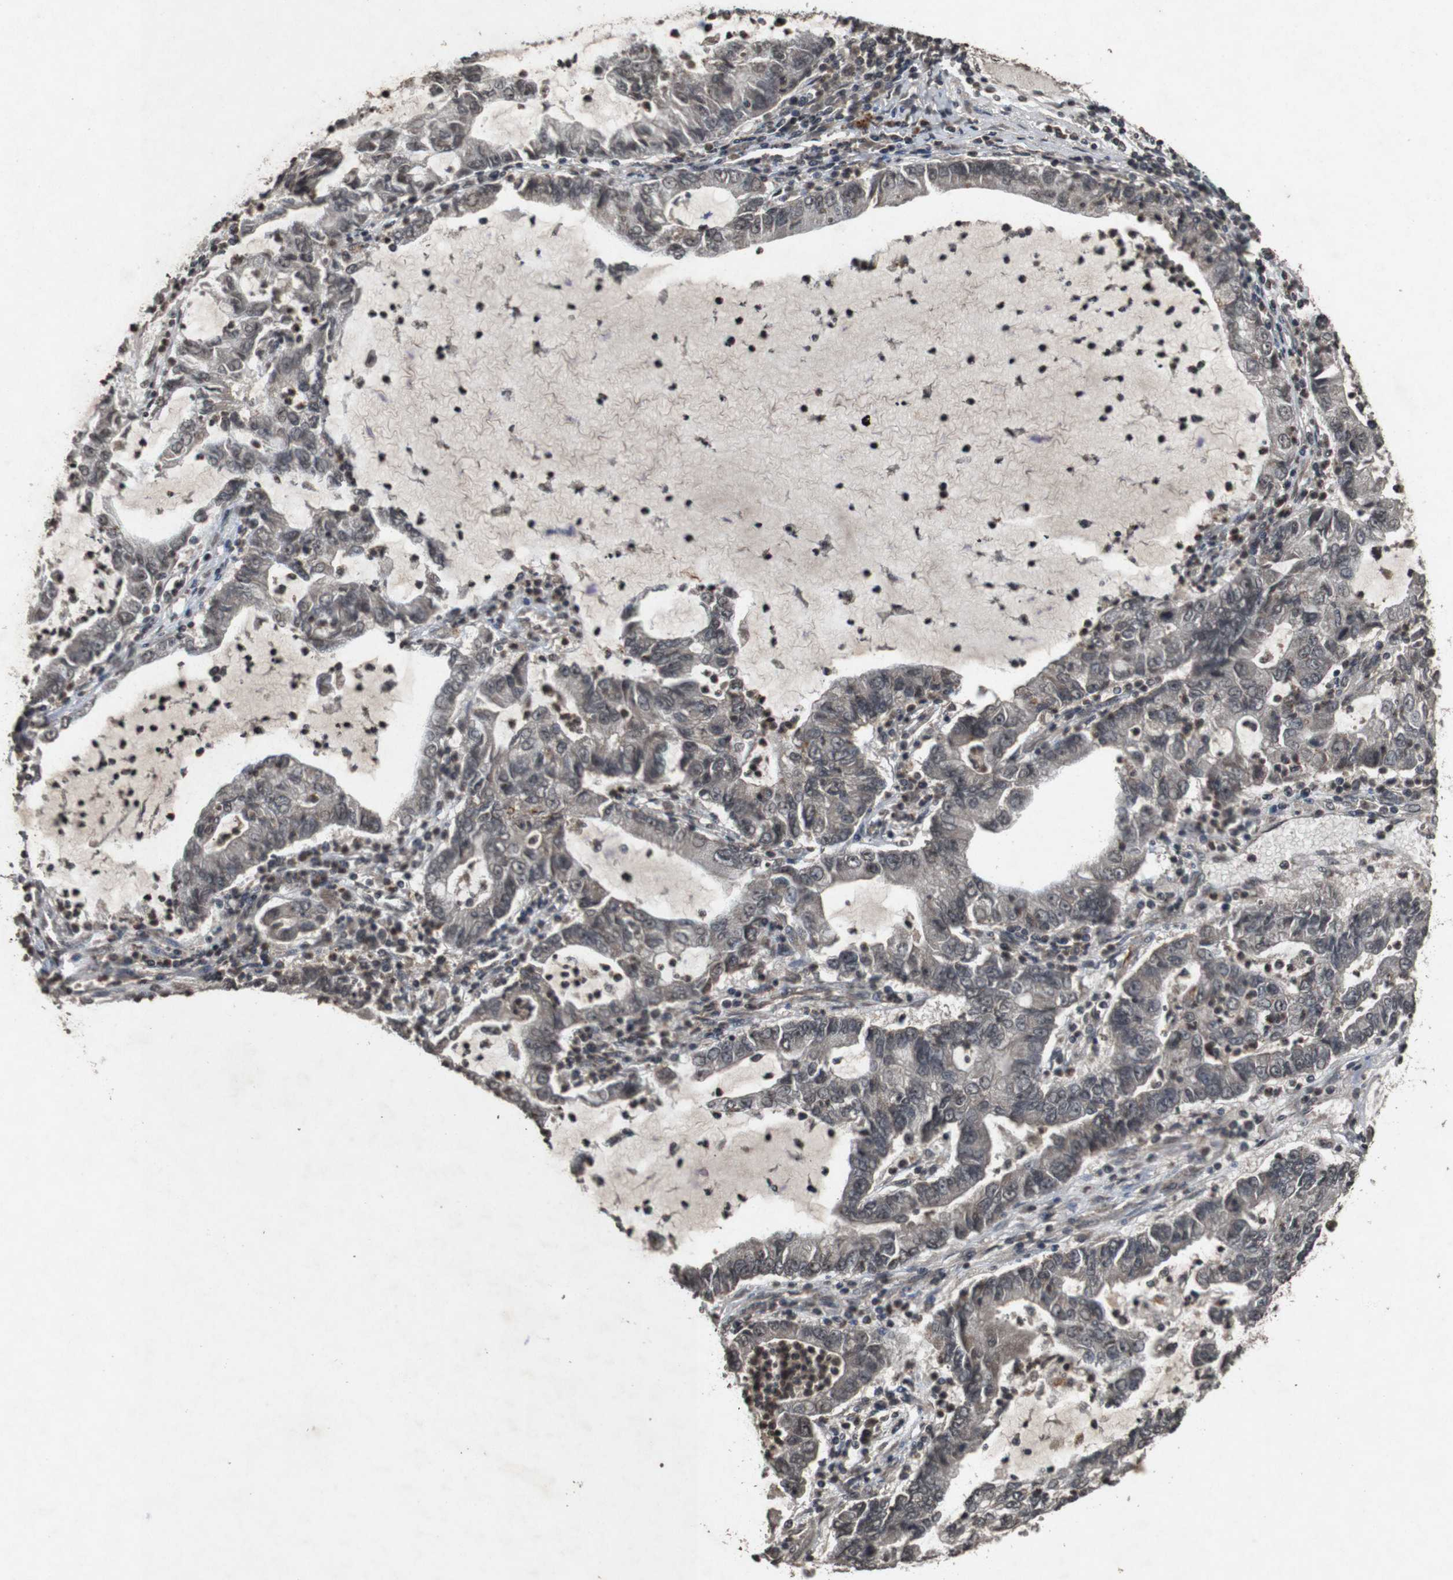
{"staining": {"intensity": "negative", "quantity": "none", "location": "none"}, "tissue": "lung cancer", "cell_type": "Tumor cells", "image_type": "cancer", "snomed": [{"axis": "morphology", "description": "Adenocarcinoma, NOS"}, {"axis": "topography", "description": "Lung"}], "caption": "Photomicrograph shows no significant protein positivity in tumor cells of lung cancer.", "gene": "SORL1", "patient": {"sex": "female", "age": 51}}